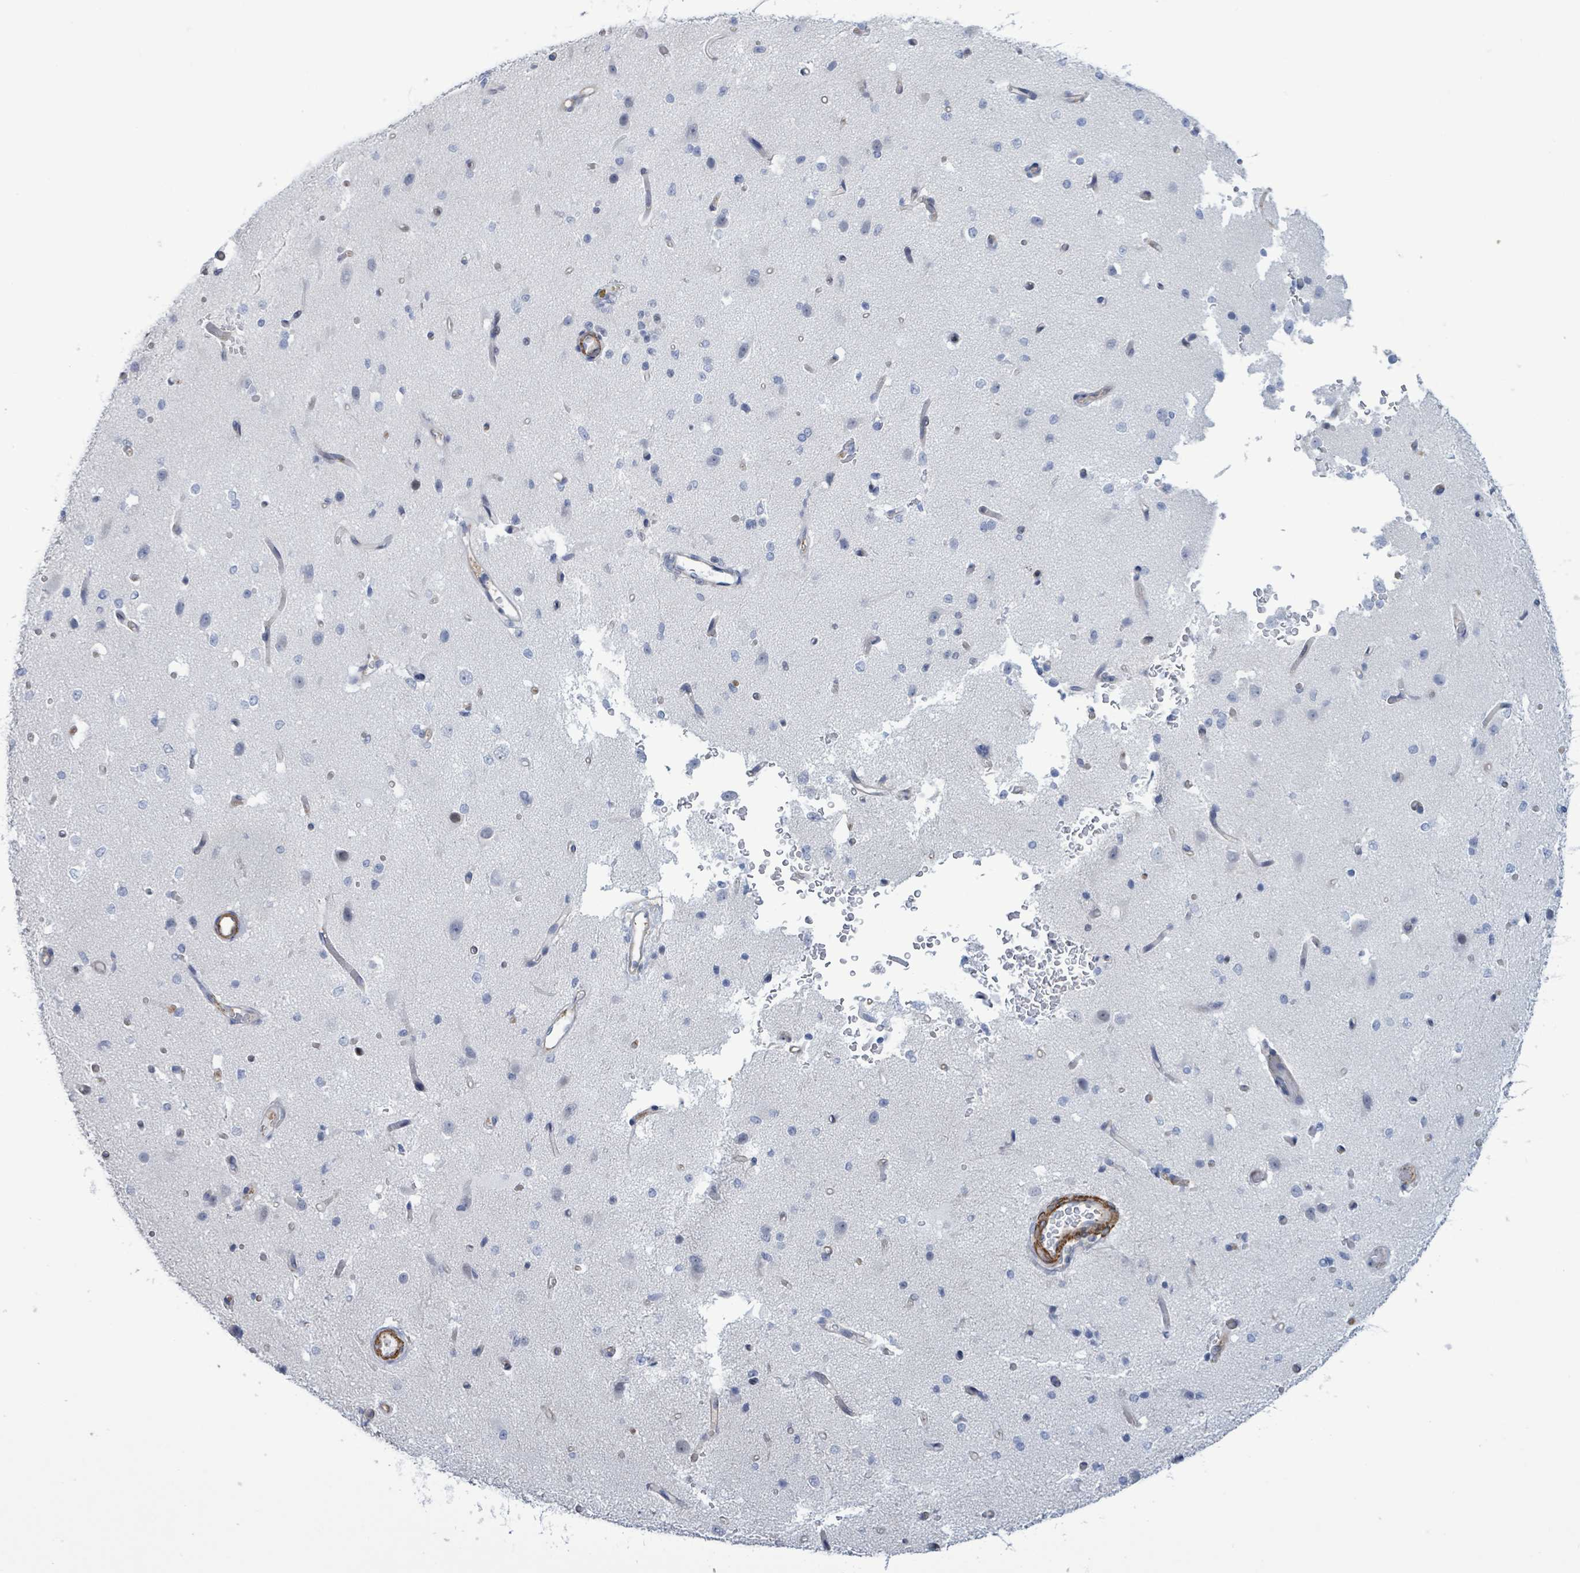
{"staining": {"intensity": "negative", "quantity": "none", "location": "none"}, "tissue": "cerebral cortex", "cell_type": "Endothelial cells", "image_type": "normal", "snomed": [{"axis": "morphology", "description": "Normal tissue, NOS"}, {"axis": "morphology", "description": "Inflammation, NOS"}, {"axis": "topography", "description": "Cerebral cortex"}], "caption": "Immunohistochemical staining of unremarkable cerebral cortex demonstrates no significant positivity in endothelial cells. (DAB (3,3'-diaminobenzidine) immunohistochemistry (IHC) visualized using brightfield microscopy, high magnification).", "gene": "DMRTC1B", "patient": {"sex": "male", "age": 6}}